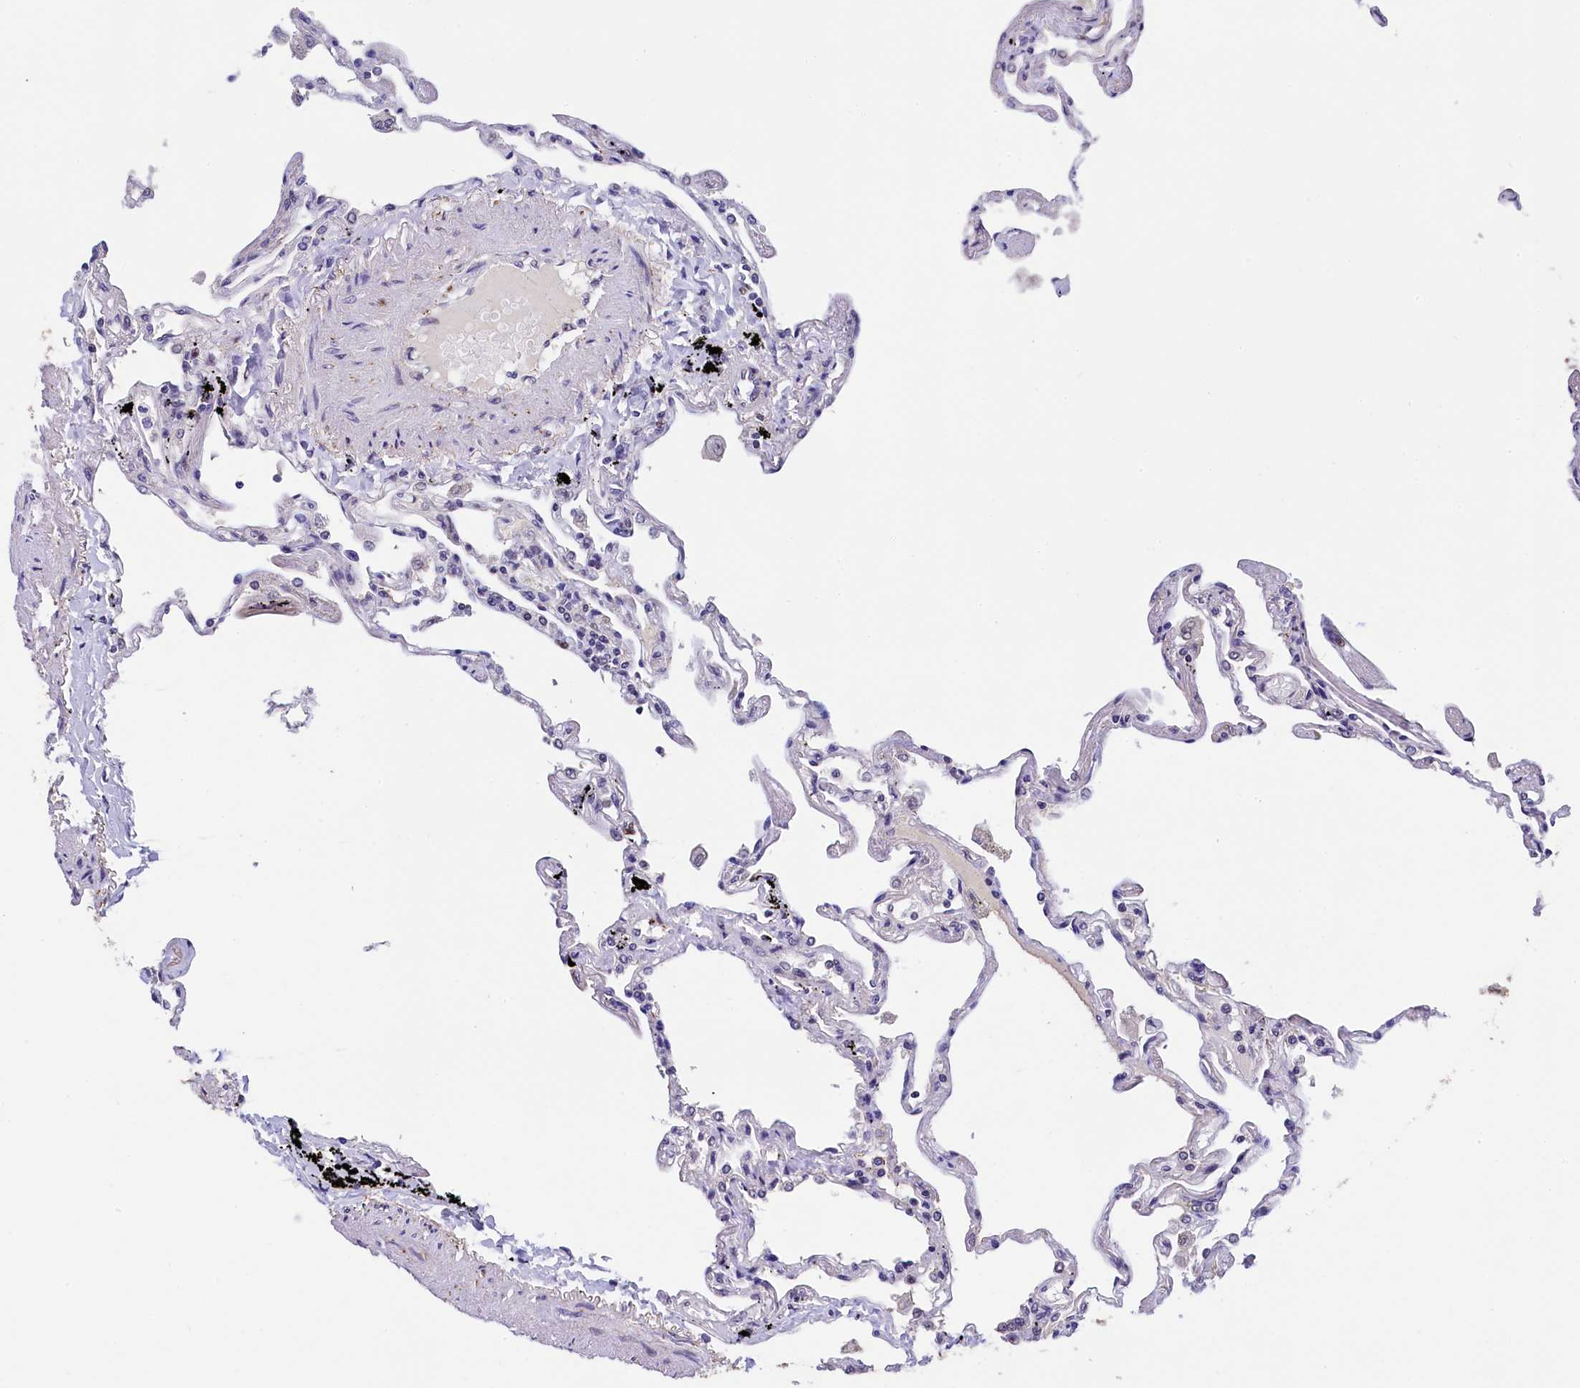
{"staining": {"intensity": "moderate", "quantity": "<25%", "location": "nuclear"}, "tissue": "lung", "cell_type": "Alveolar cells", "image_type": "normal", "snomed": [{"axis": "morphology", "description": "Normal tissue, NOS"}, {"axis": "topography", "description": "Lung"}], "caption": "The image exhibits staining of unremarkable lung, revealing moderate nuclear protein staining (brown color) within alveolar cells.", "gene": "HECTD4", "patient": {"sex": "female", "age": 67}}